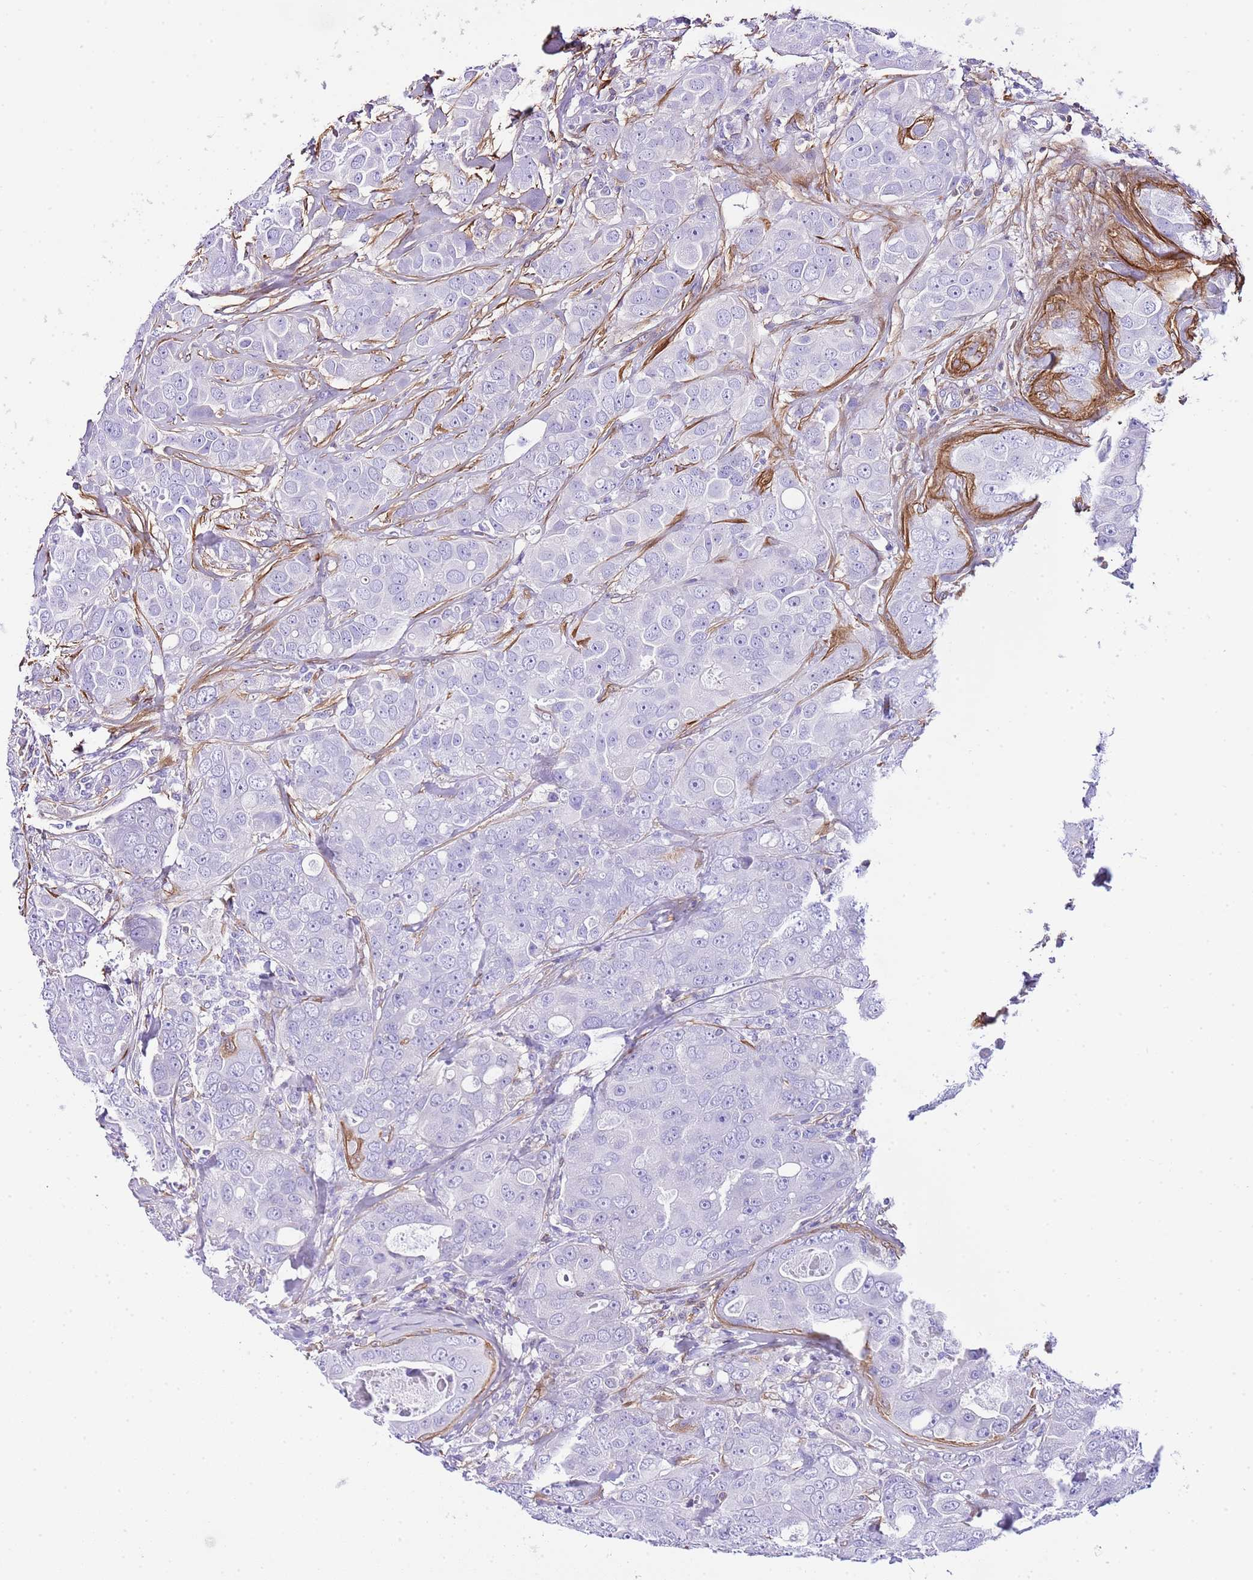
{"staining": {"intensity": "negative", "quantity": "none", "location": "none"}, "tissue": "breast cancer", "cell_type": "Tumor cells", "image_type": "cancer", "snomed": [{"axis": "morphology", "description": "Duct carcinoma"}, {"axis": "topography", "description": "Breast"}], "caption": "This micrograph is of breast cancer stained with immunohistochemistry to label a protein in brown with the nuclei are counter-stained blue. There is no staining in tumor cells.", "gene": "CNN2", "patient": {"sex": "female", "age": 43}}